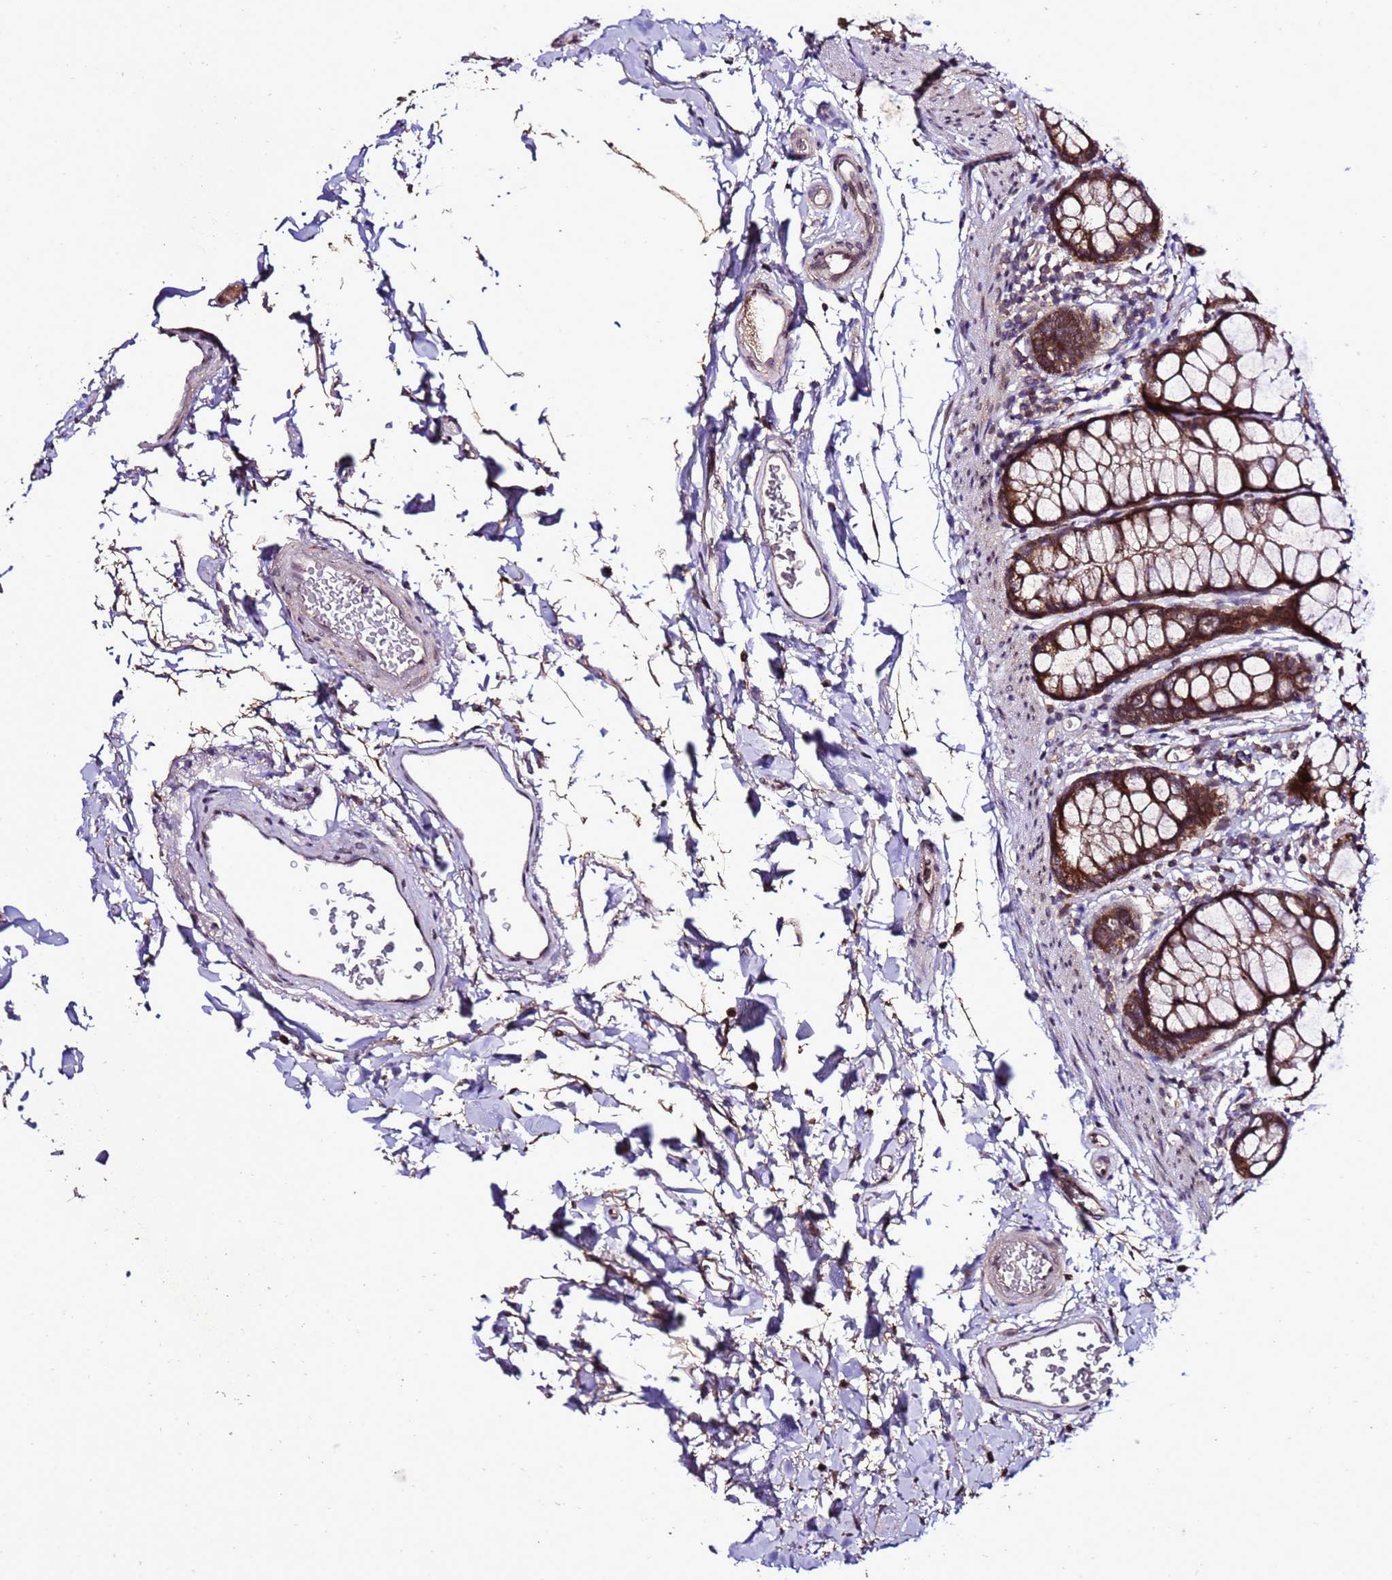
{"staining": {"intensity": "strong", "quantity": ">75%", "location": "cytoplasmic/membranous"}, "tissue": "rectum", "cell_type": "Glandular cells", "image_type": "normal", "snomed": [{"axis": "morphology", "description": "Normal tissue, NOS"}, {"axis": "topography", "description": "Rectum"}], "caption": "A histopathology image of rectum stained for a protein shows strong cytoplasmic/membranous brown staining in glandular cells. (Stains: DAB (3,3'-diaminobenzidine) in brown, nuclei in blue, Microscopy: brightfield microscopy at high magnification).", "gene": "ZNF329", "patient": {"sex": "female", "age": 65}}